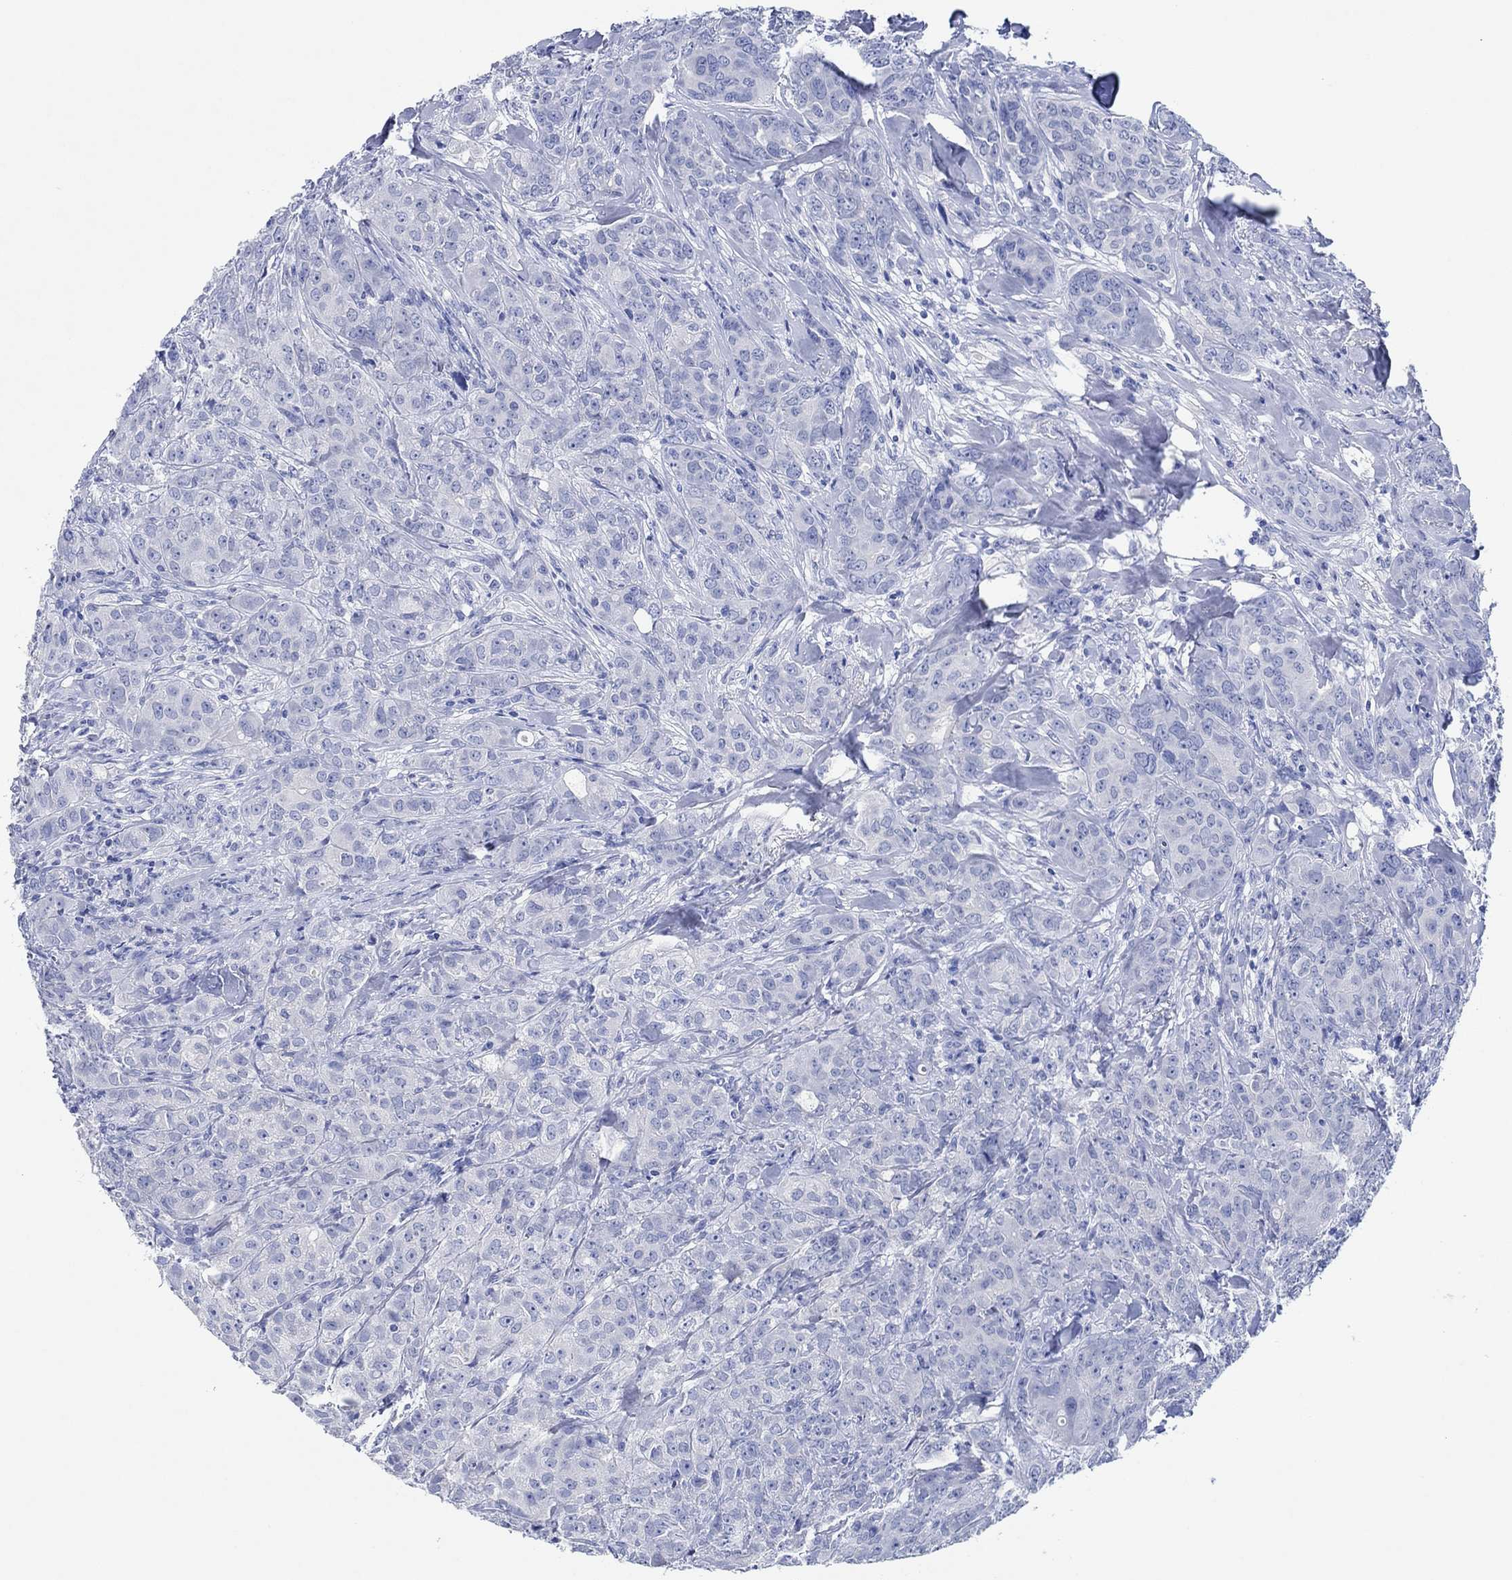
{"staining": {"intensity": "negative", "quantity": "none", "location": "none"}, "tissue": "breast cancer", "cell_type": "Tumor cells", "image_type": "cancer", "snomed": [{"axis": "morphology", "description": "Duct carcinoma"}, {"axis": "topography", "description": "Breast"}], "caption": "Breast cancer (intraductal carcinoma) stained for a protein using immunohistochemistry exhibits no expression tumor cells.", "gene": "CPNE6", "patient": {"sex": "female", "age": 43}}